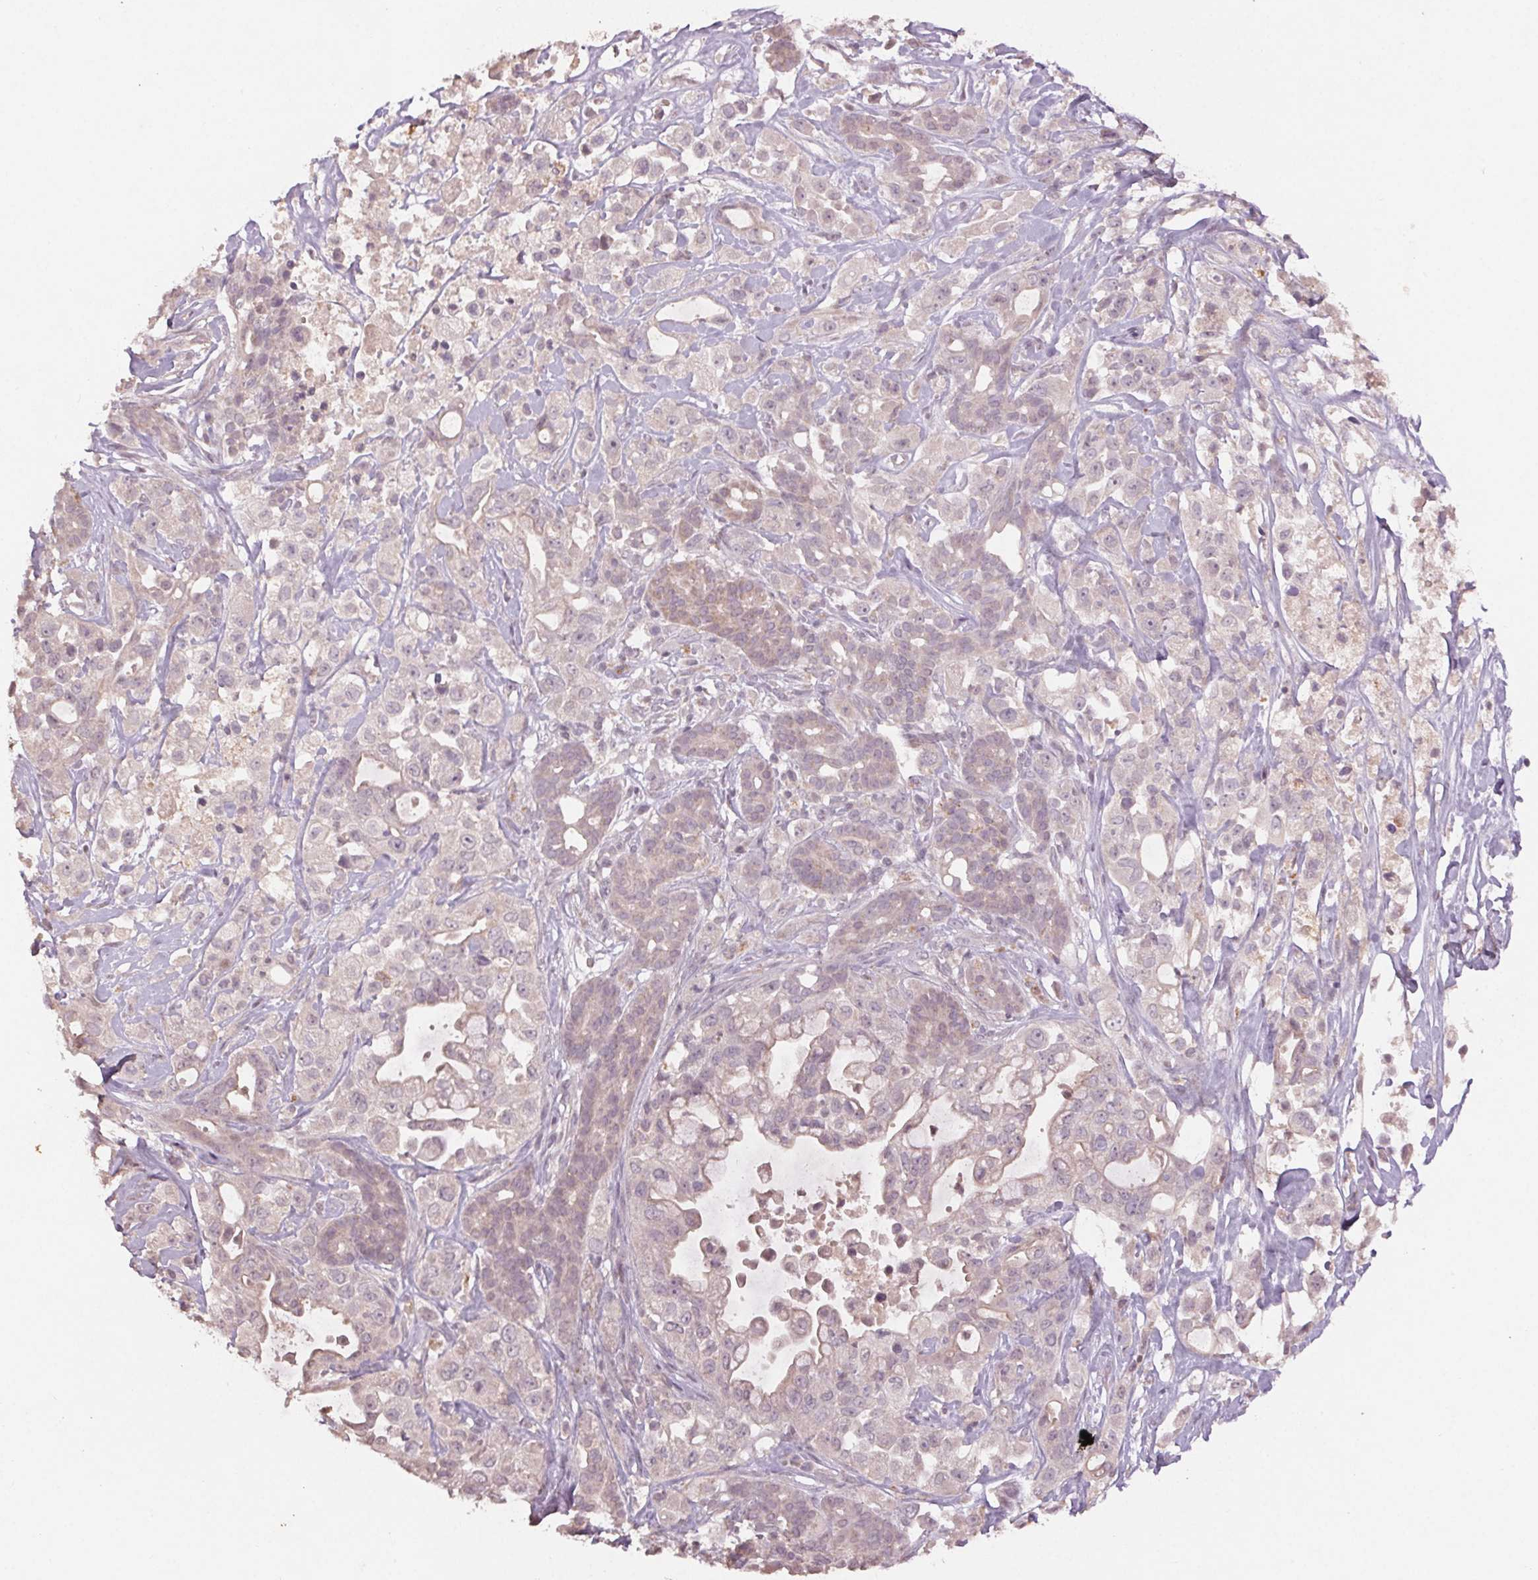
{"staining": {"intensity": "negative", "quantity": "none", "location": "none"}, "tissue": "pancreatic cancer", "cell_type": "Tumor cells", "image_type": "cancer", "snomed": [{"axis": "morphology", "description": "Adenocarcinoma, NOS"}, {"axis": "topography", "description": "Pancreas"}], "caption": "The immunohistochemistry (IHC) histopathology image has no significant expression in tumor cells of pancreatic adenocarcinoma tissue. (DAB (3,3'-diaminobenzidine) immunohistochemistry (IHC) with hematoxylin counter stain).", "gene": "KLRC3", "patient": {"sex": "male", "age": 44}}